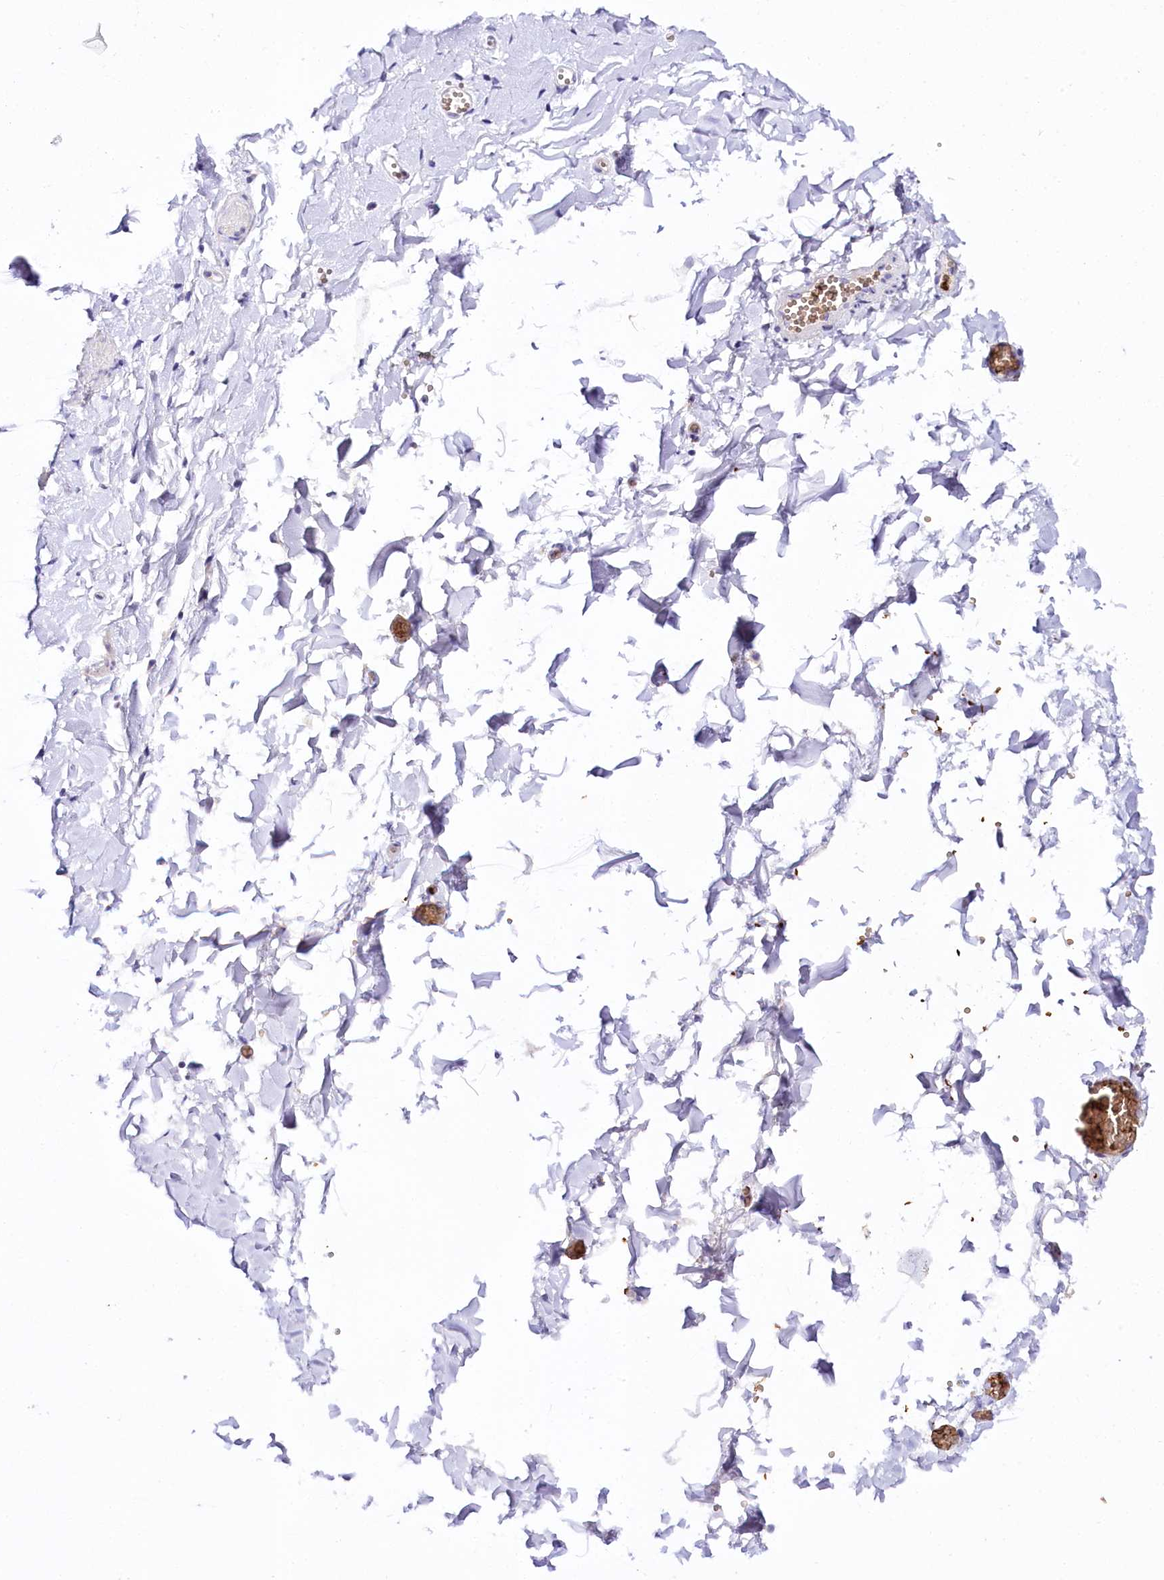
{"staining": {"intensity": "weak", "quantity": ">75%", "location": "cytoplasmic/membranous"}, "tissue": "adipose tissue", "cell_type": "Adipocytes", "image_type": "normal", "snomed": [{"axis": "morphology", "description": "Normal tissue, NOS"}, {"axis": "topography", "description": "Gallbladder"}, {"axis": "topography", "description": "Peripheral nerve tissue"}], "caption": "Weak cytoplasmic/membranous expression for a protein is seen in approximately >75% of adipocytes of benign adipose tissue using IHC.", "gene": "CEP295", "patient": {"sex": "male", "age": 38}}